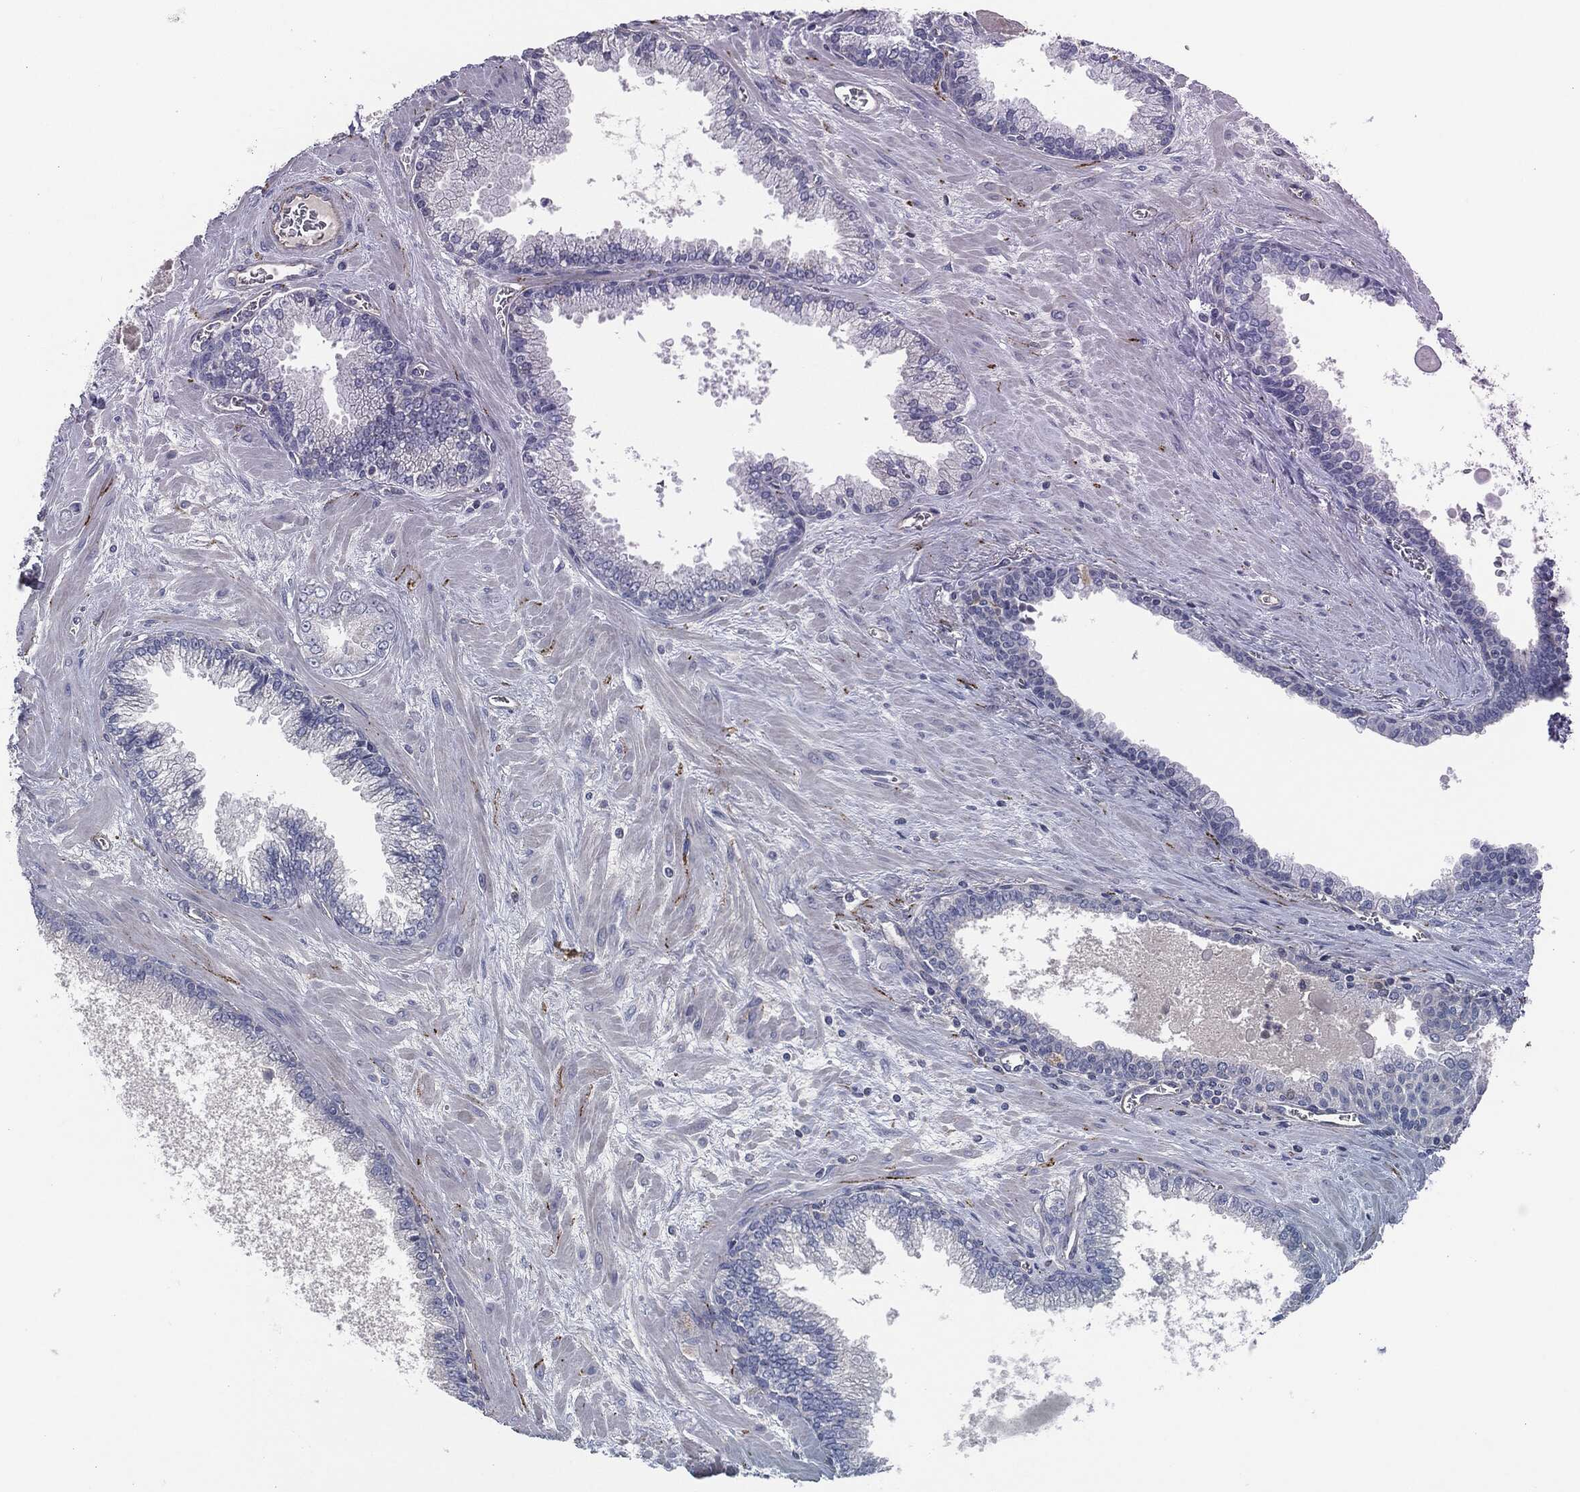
{"staining": {"intensity": "negative", "quantity": "none", "location": "none"}, "tissue": "prostate cancer", "cell_type": "Tumor cells", "image_type": "cancer", "snomed": [{"axis": "morphology", "description": "Adenocarcinoma, NOS"}, {"axis": "topography", "description": "Prostate"}], "caption": "Adenocarcinoma (prostate) was stained to show a protein in brown. There is no significant expression in tumor cells. Brightfield microscopy of immunohistochemistry stained with DAB (3,3'-diaminobenzidine) (brown) and hematoxylin (blue), captured at high magnification.", "gene": "CD27", "patient": {"sex": "male", "age": 56}}